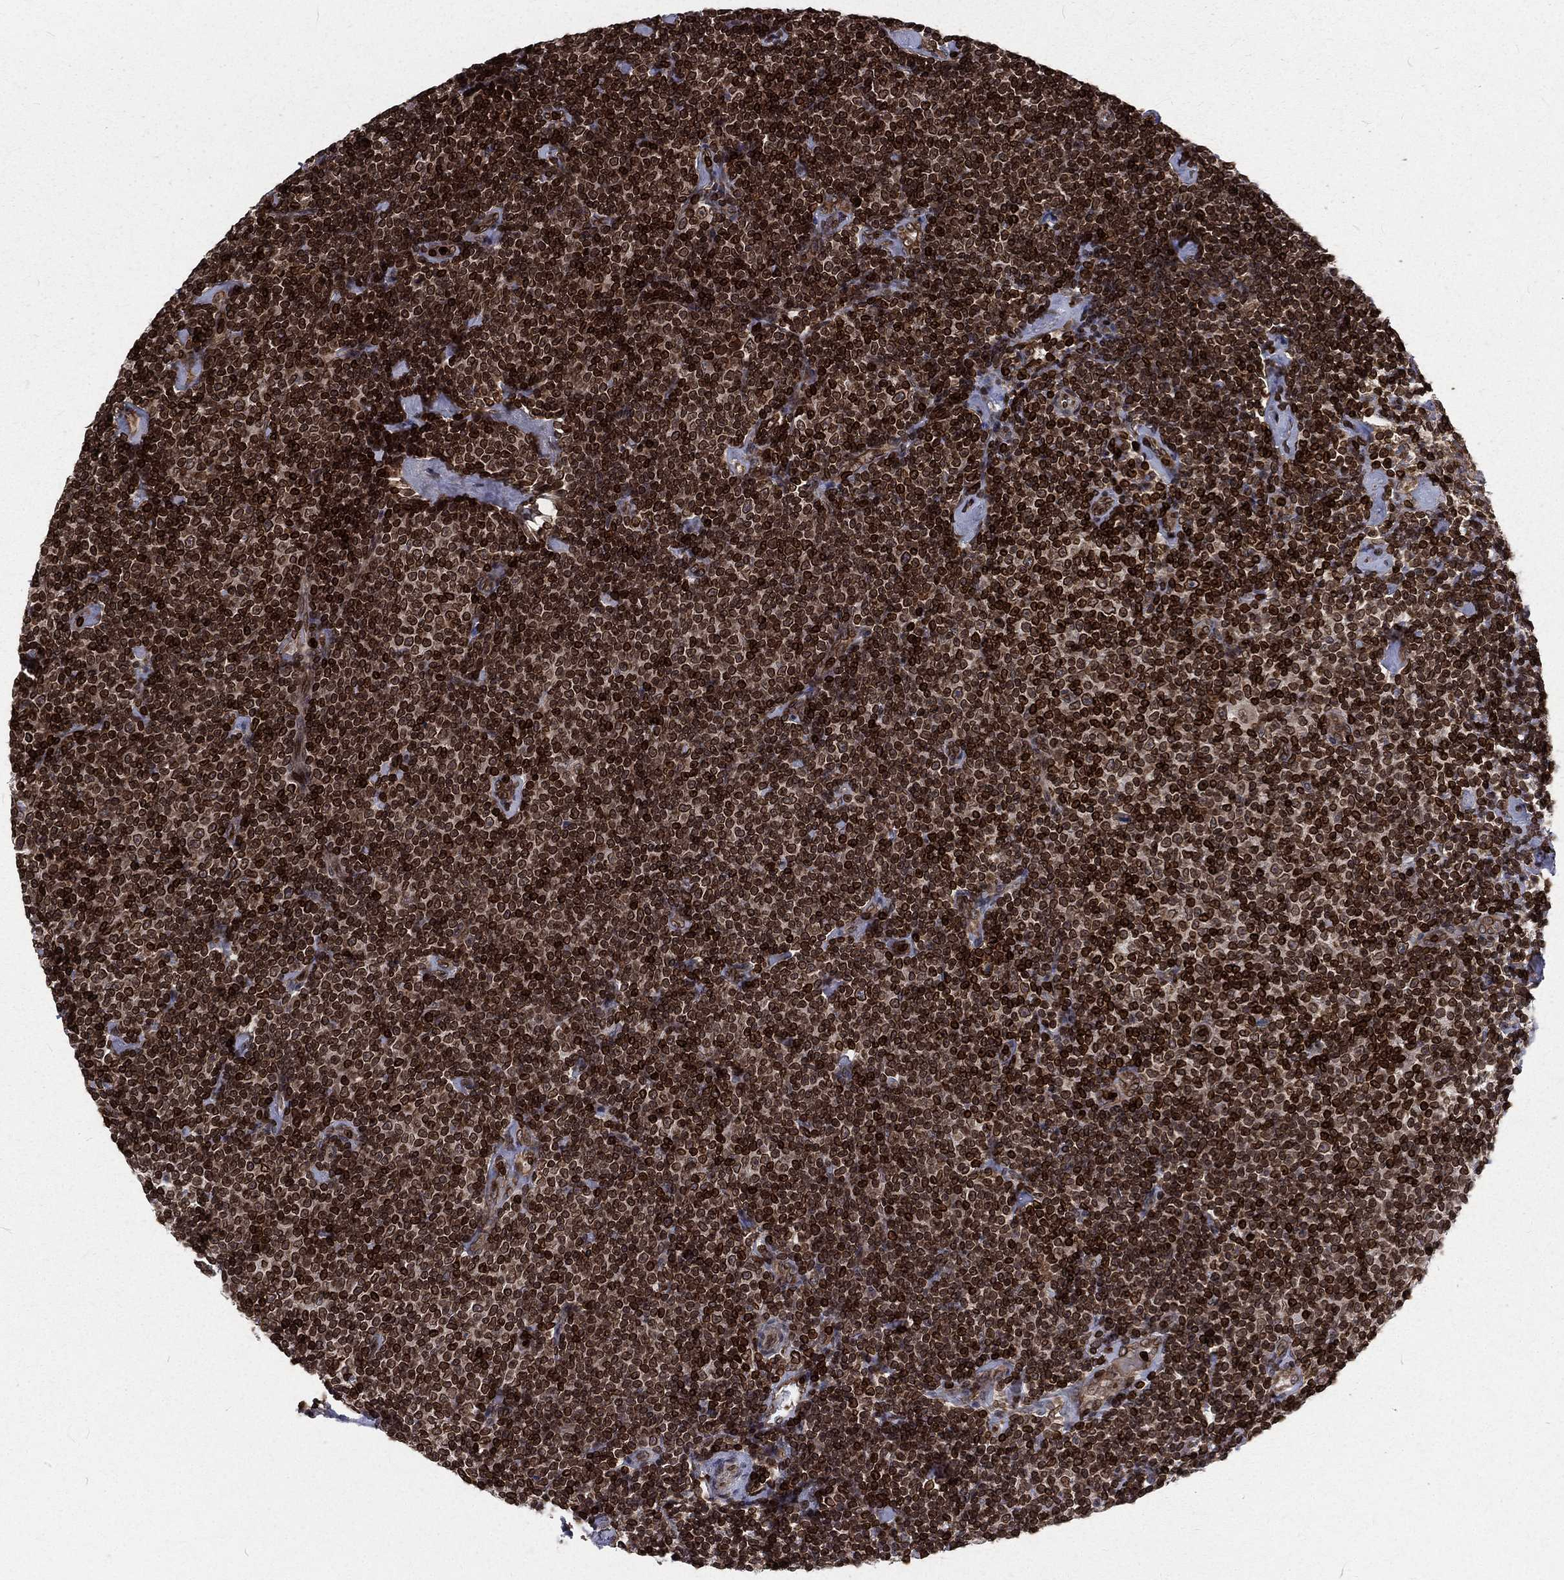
{"staining": {"intensity": "strong", "quantity": ">75%", "location": "cytoplasmic/membranous,nuclear"}, "tissue": "lymphoma", "cell_type": "Tumor cells", "image_type": "cancer", "snomed": [{"axis": "morphology", "description": "Malignant lymphoma, non-Hodgkin's type, Low grade"}, {"axis": "topography", "description": "Lymph node"}], "caption": "Immunohistochemistry histopathology image of human lymphoma stained for a protein (brown), which reveals high levels of strong cytoplasmic/membranous and nuclear positivity in about >75% of tumor cells.", "gene": "LBR", "patient": {"sex": "male", "age": 81}}